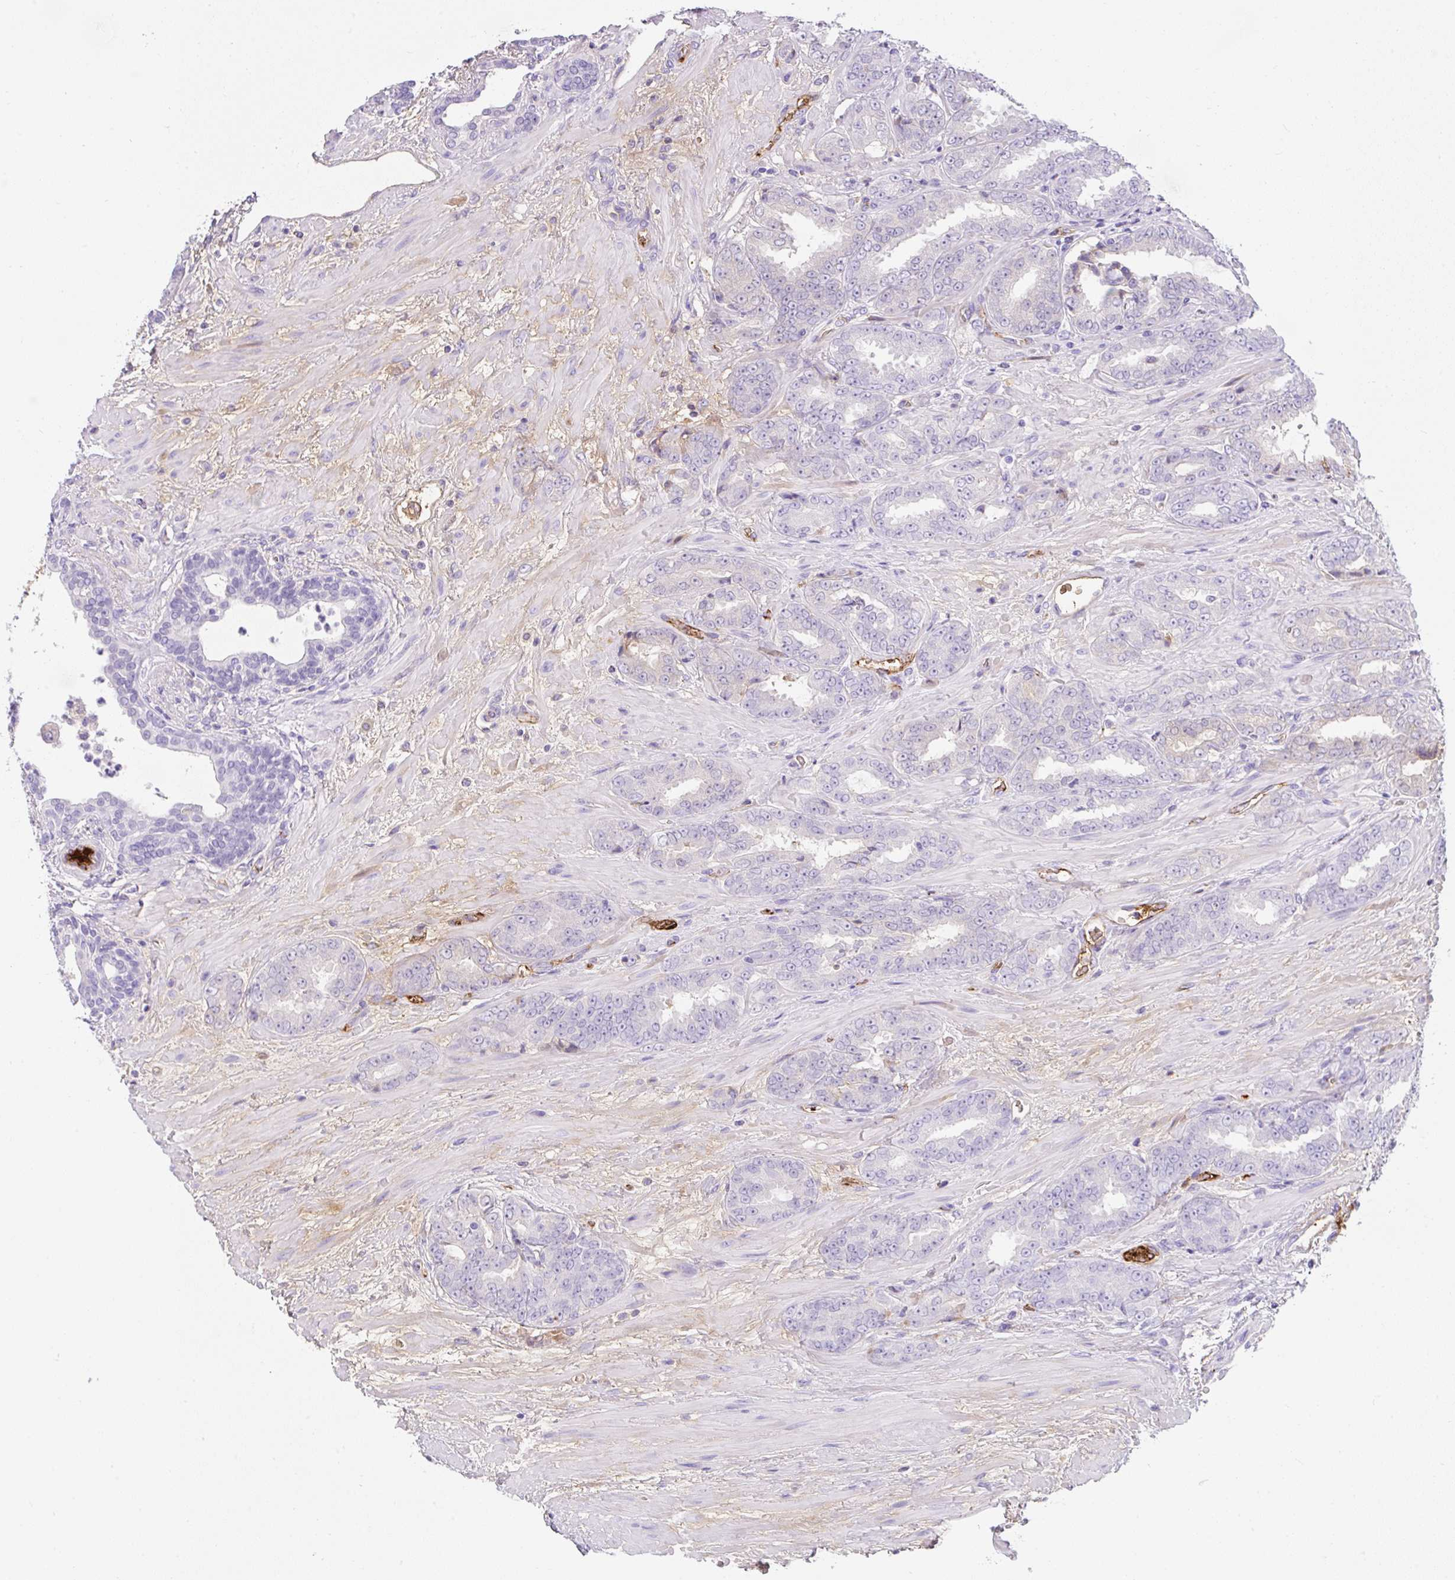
{"staining": {"intensity": "negative", "quantity": "none", "location": "none"}, "tissue": "prostate cancer", "cell_type": "Tumor cells", "image_type": "cancer", "snomed": [{"axis": "morphology", "description": "Adenocarcinoma, High grade"}, {"axis": "topography", "description": "Prostate"}], "caption": "Prostate adenocarcinoma (high-grade) was stained to show a protein in brown. There is no significant positivity in tumor cells.", "gene": "APOC4-APOC2", "patient": {"sex": "male", "age": 72}}